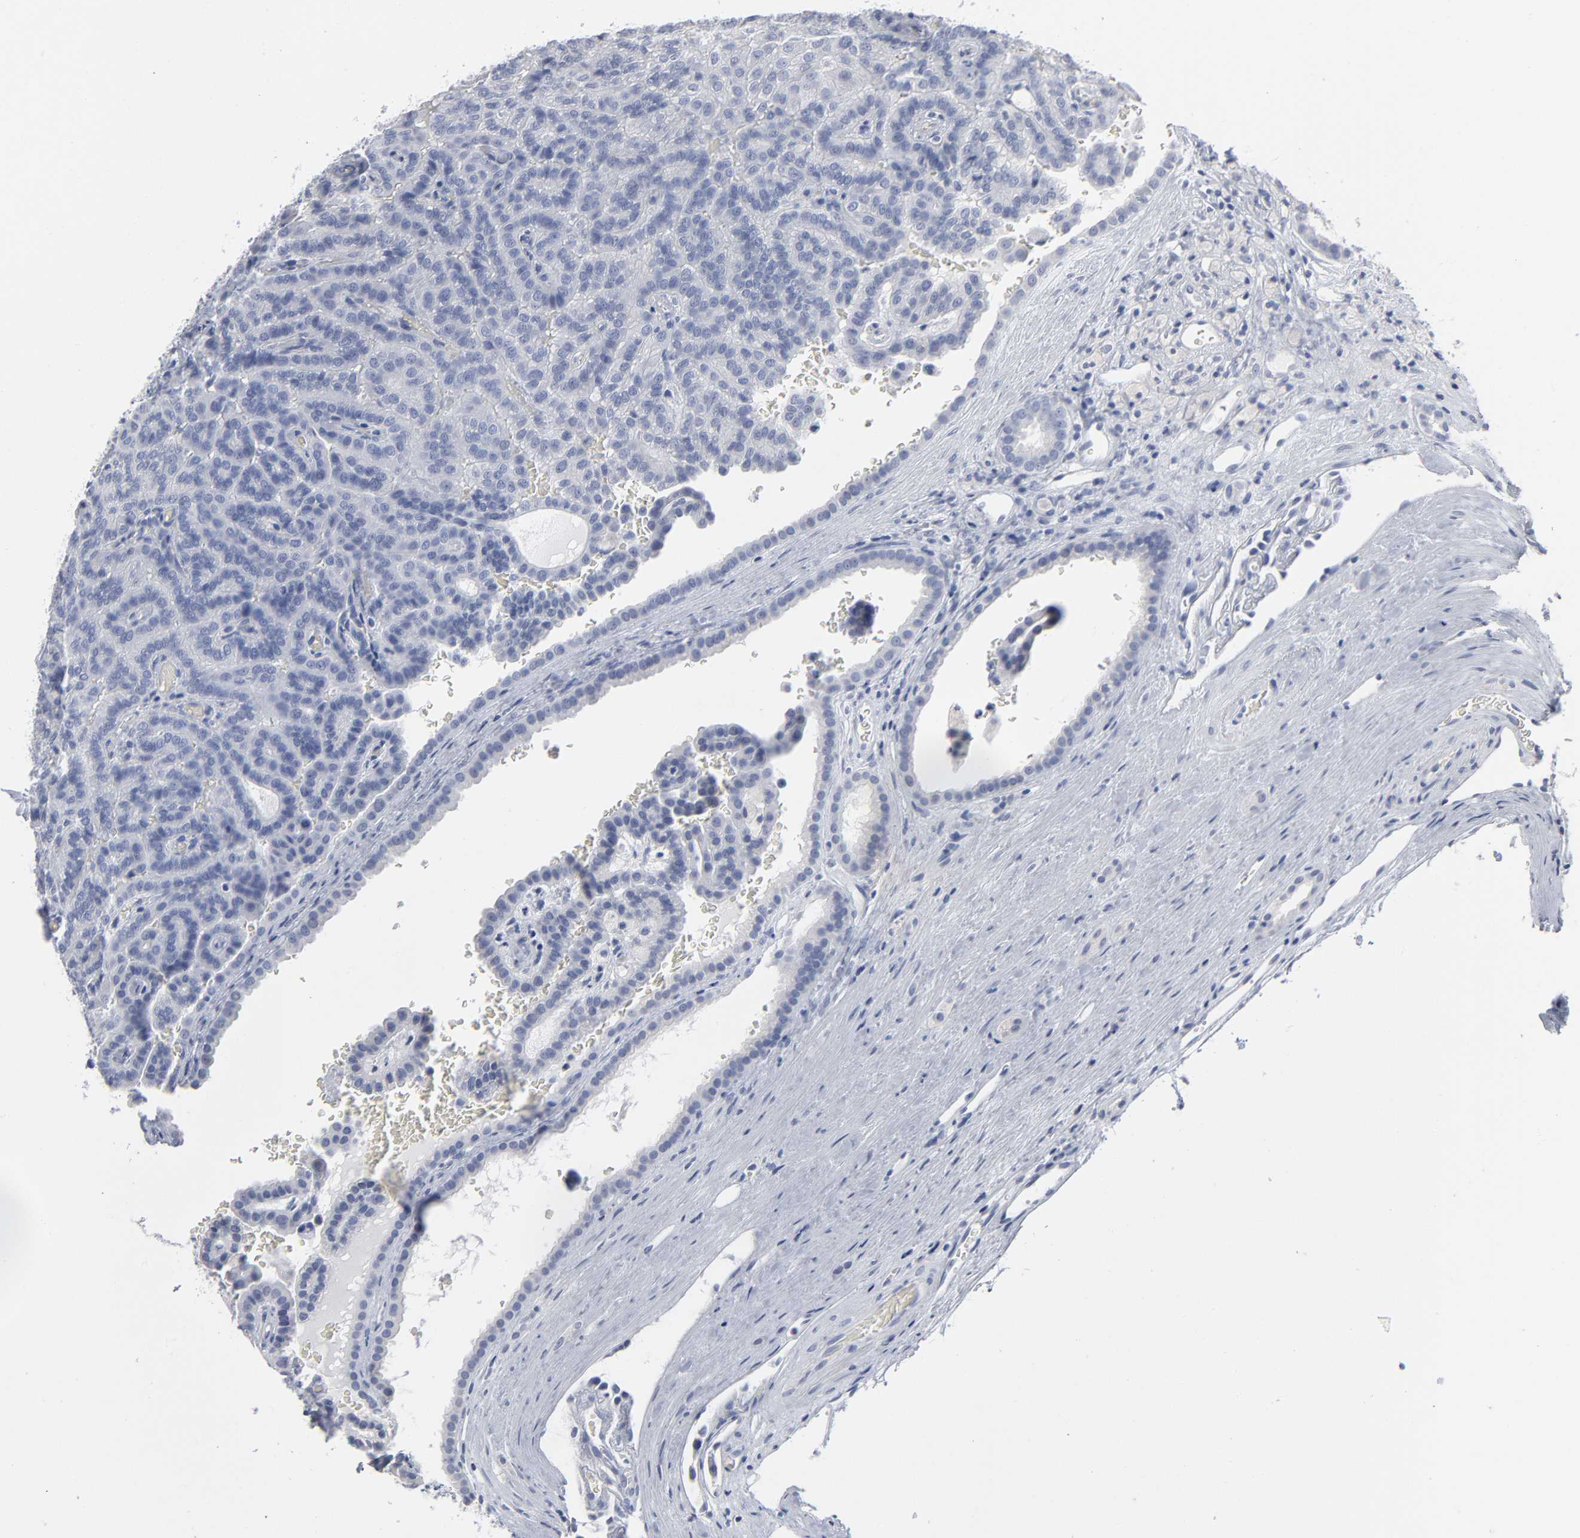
{"staining": {"intensity": "negative", "quantity": "none", "location": "none"}, "tissue": "renal cancer", "cell_type": "Tumor cells", "image_type": "cancer", "snomed": [{"axis": "morphology", "description": "Adenocarcinoma, NOS"}, {"axis": "topography", "description": "Kidney"}], "caption": "A histopathology image of renal adenocarcinoma stained for a protein displays no brown staining in tumor cells.", "gene": "PAGE1", "patient": {"sex": "male", "age": 61}}